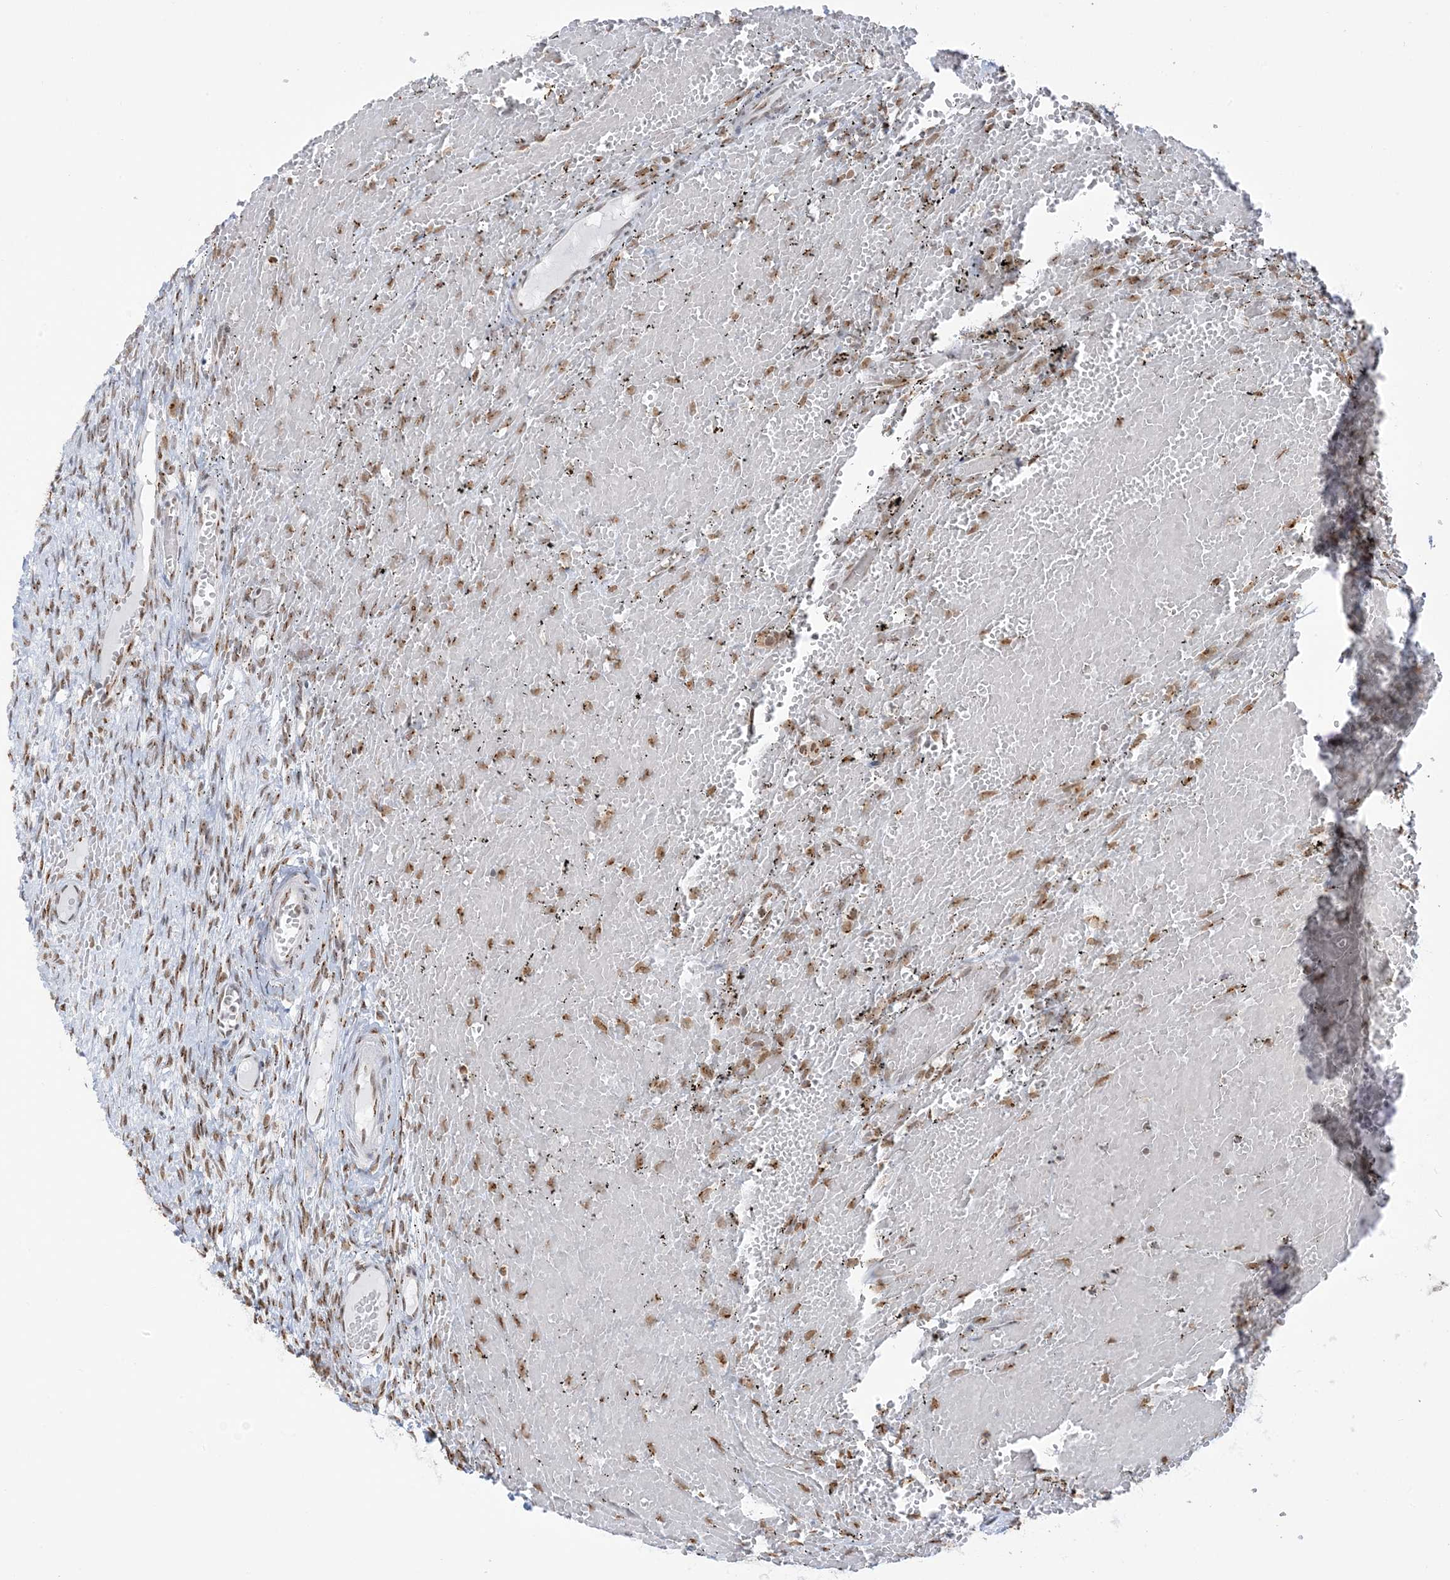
{"staining": {"intensity": "moderate", "quantity": "25%-75%", "location": "cytoplasmic/membranous,nuclear"}, "tissue": "ovary", "cell_type": "Ovarian stroma cells", "image_type": "normal", "snomed": [{"axis": "morphology", "description": "Adenocarcinoma, NOS"}, {"axis": "topography", "description": "Endometrium"}], "caption": "Human ovary stained for a protein (brown) displays moderate cytoplasmic/membranous,nuclear positive positivity in about 25%-75% of ovarian stroma cells.", "gene": "GPR107", "patient": {"sex": "female", "age": 32}}